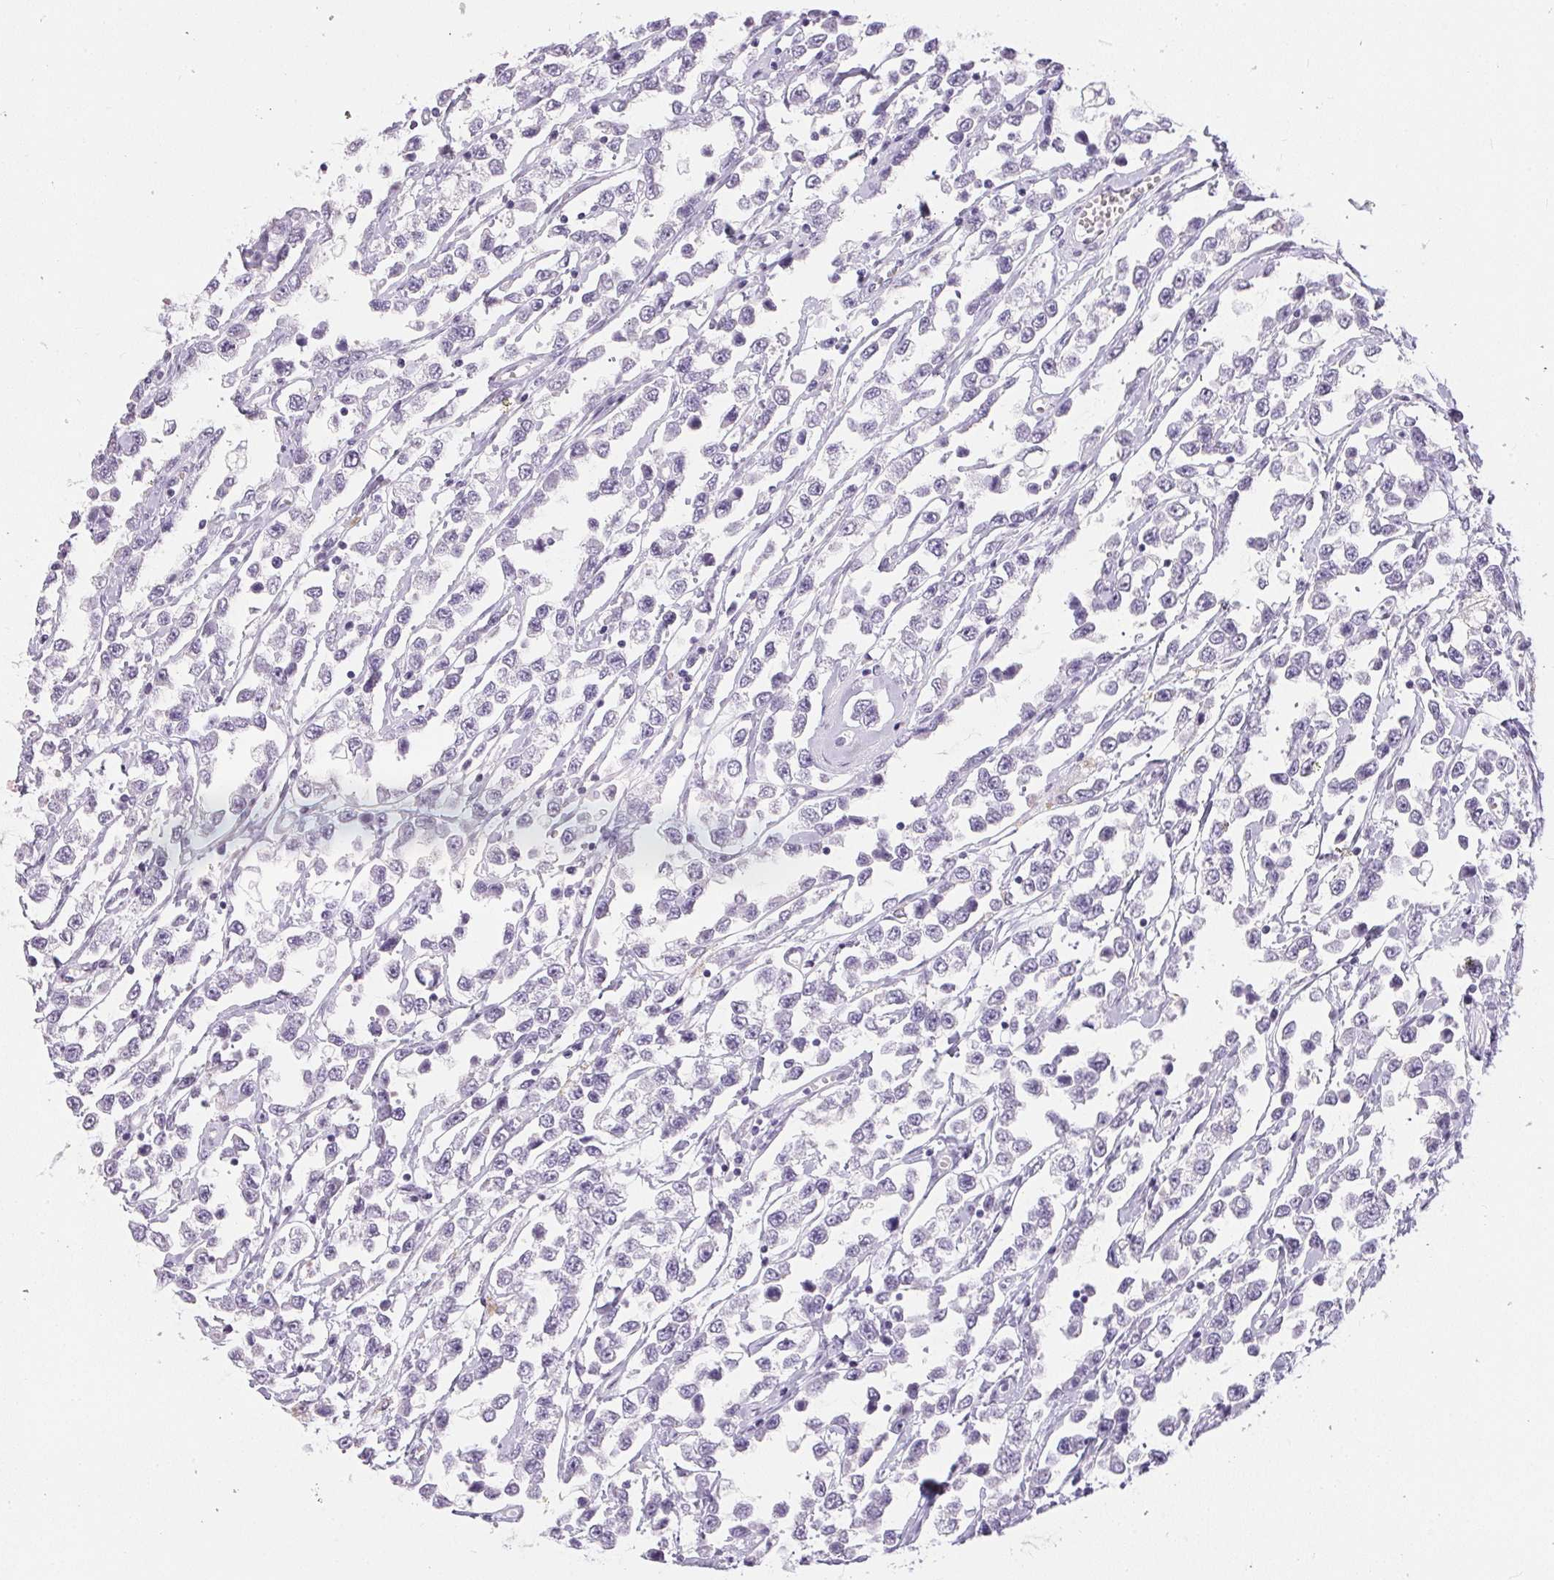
{"staining": {"intensity": "negative", "quantity": "none", "location": "none"}, "tissue": "testis cancer", "cell_type": "Tumor cells", "image_type": "cancer", "snomed": [{"axis": "morphology", "description": "Seminoma, NOS"}, {"axis": "topography", "description": "Testis"}], "caption": "Histopathology image shows no protein staining in tumor cells of testis seminoma tissue.", "gene": "GBP6", "patient": {"sex": "male", "age": 34}}